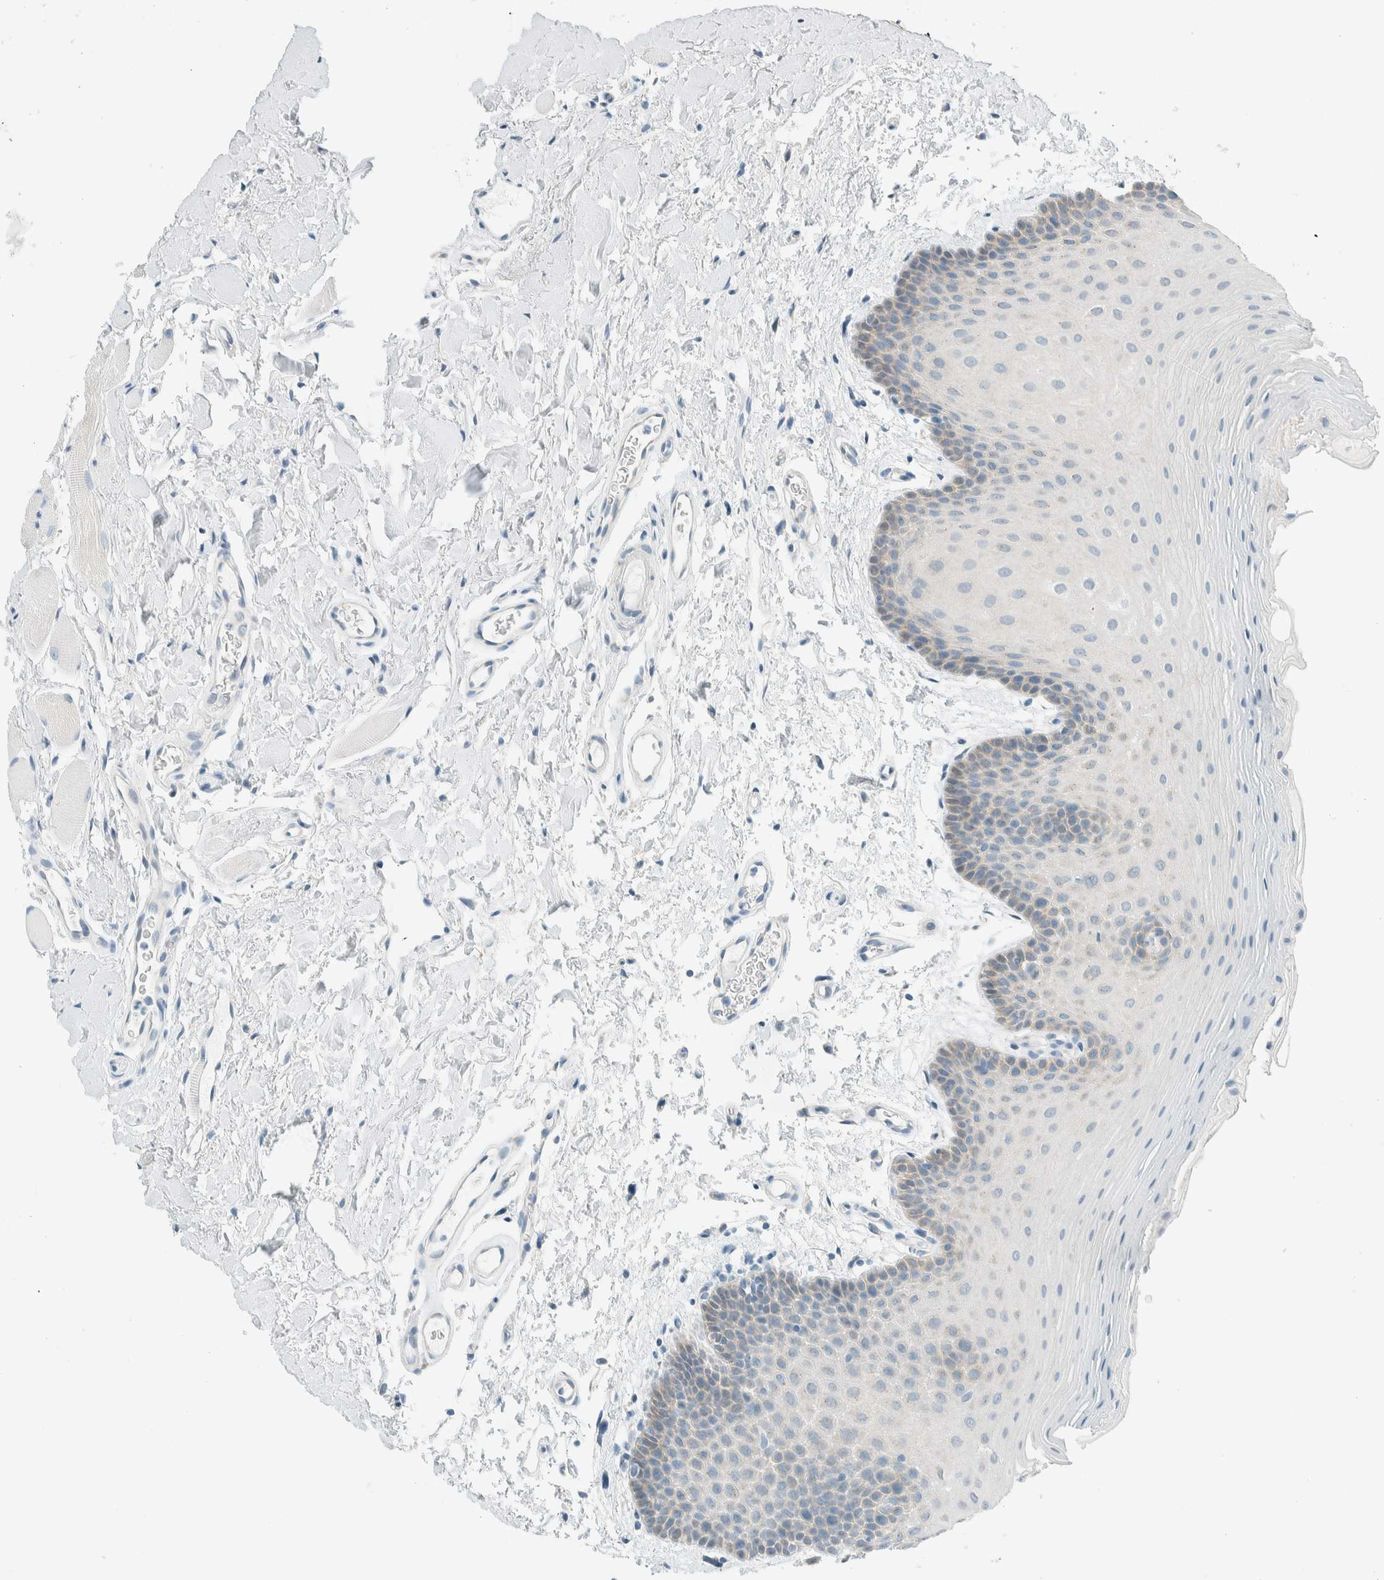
{"staining": {"intensity": "weak", "quantity": "<25%", "location": "cytoplasmic/membranous"}, "tissue": "oral mucosa", "cell_type": "Squamous epithelial cells", "image_type": "normal", "snomed": [{"axis": "morphology", "description": "Normal tissue, NOS"}, {"axis": "topography", "description": "Oral tissue"}], "caption": "Human oral mucosa stained for a protein using immunohistochemistry shows no expression in squamous epithelial cells.", "gene": "ALDH7A1", "patient": {"sex": "male", "age": 62}}